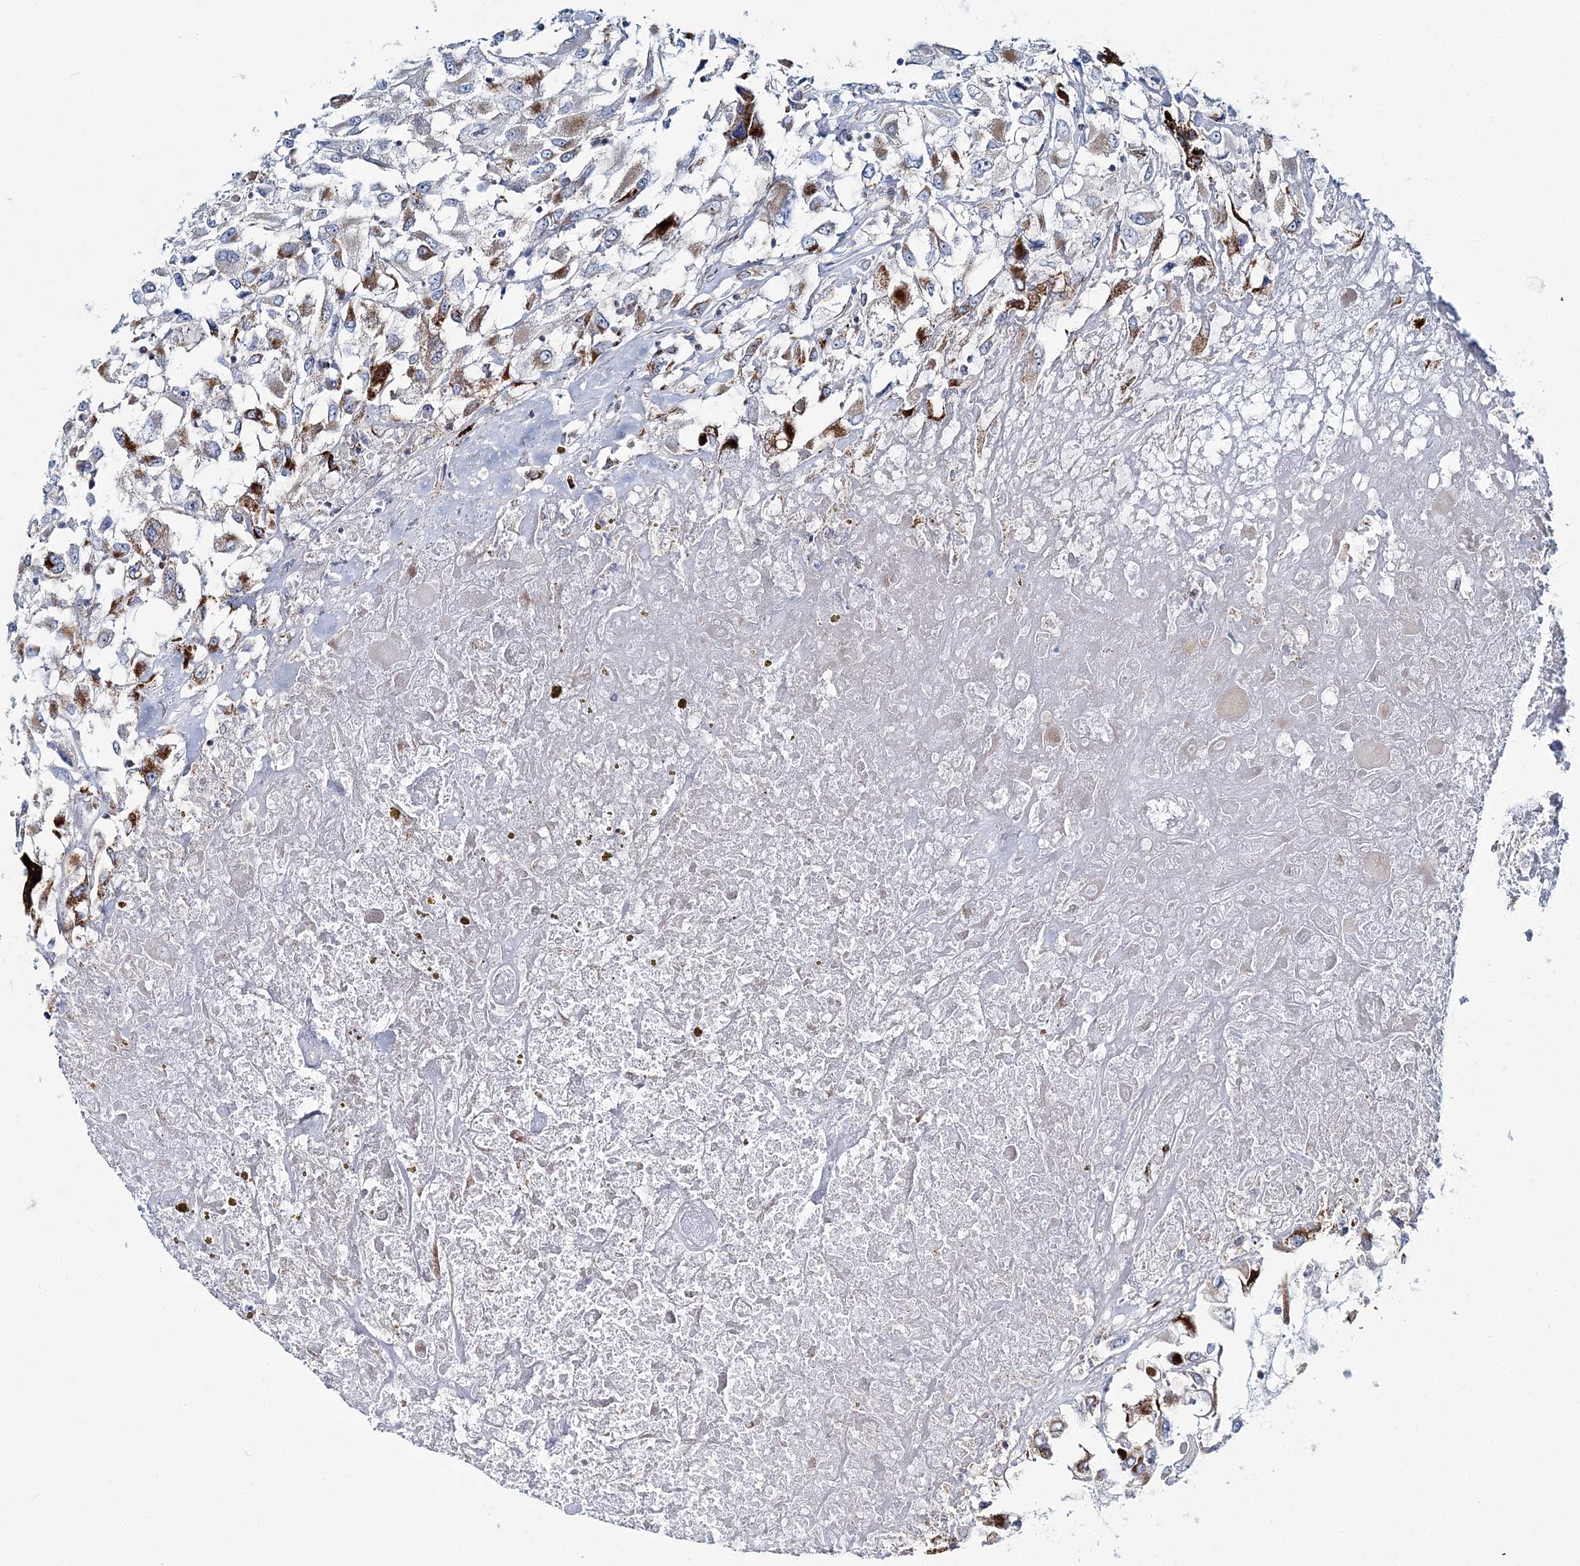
{"staining": {"intensity": "strong", "quantity": "<25%", "location": "cytoplasmic/membranous"}, "tissue": "renal cancer", "cell_type": "Tumor cells", "image_type": "cancer", "snomed": [{"axis": "morphology", "description": "Adenocarcinoma, NOS"}, {"axis": "topography", "description": "Kidney"}], "caption": "Immunohistochemical staining of human renal cancer reveals strong cytoplasmic/membranous protein positivity in about <25% of tumor cells. (DAB (3,3'-diaminobenzidine) = brown stain, brightfield microscopy at high magnification).", "gene": "ARHGAP6", "patient": {"sex": "female", "age": 52}}